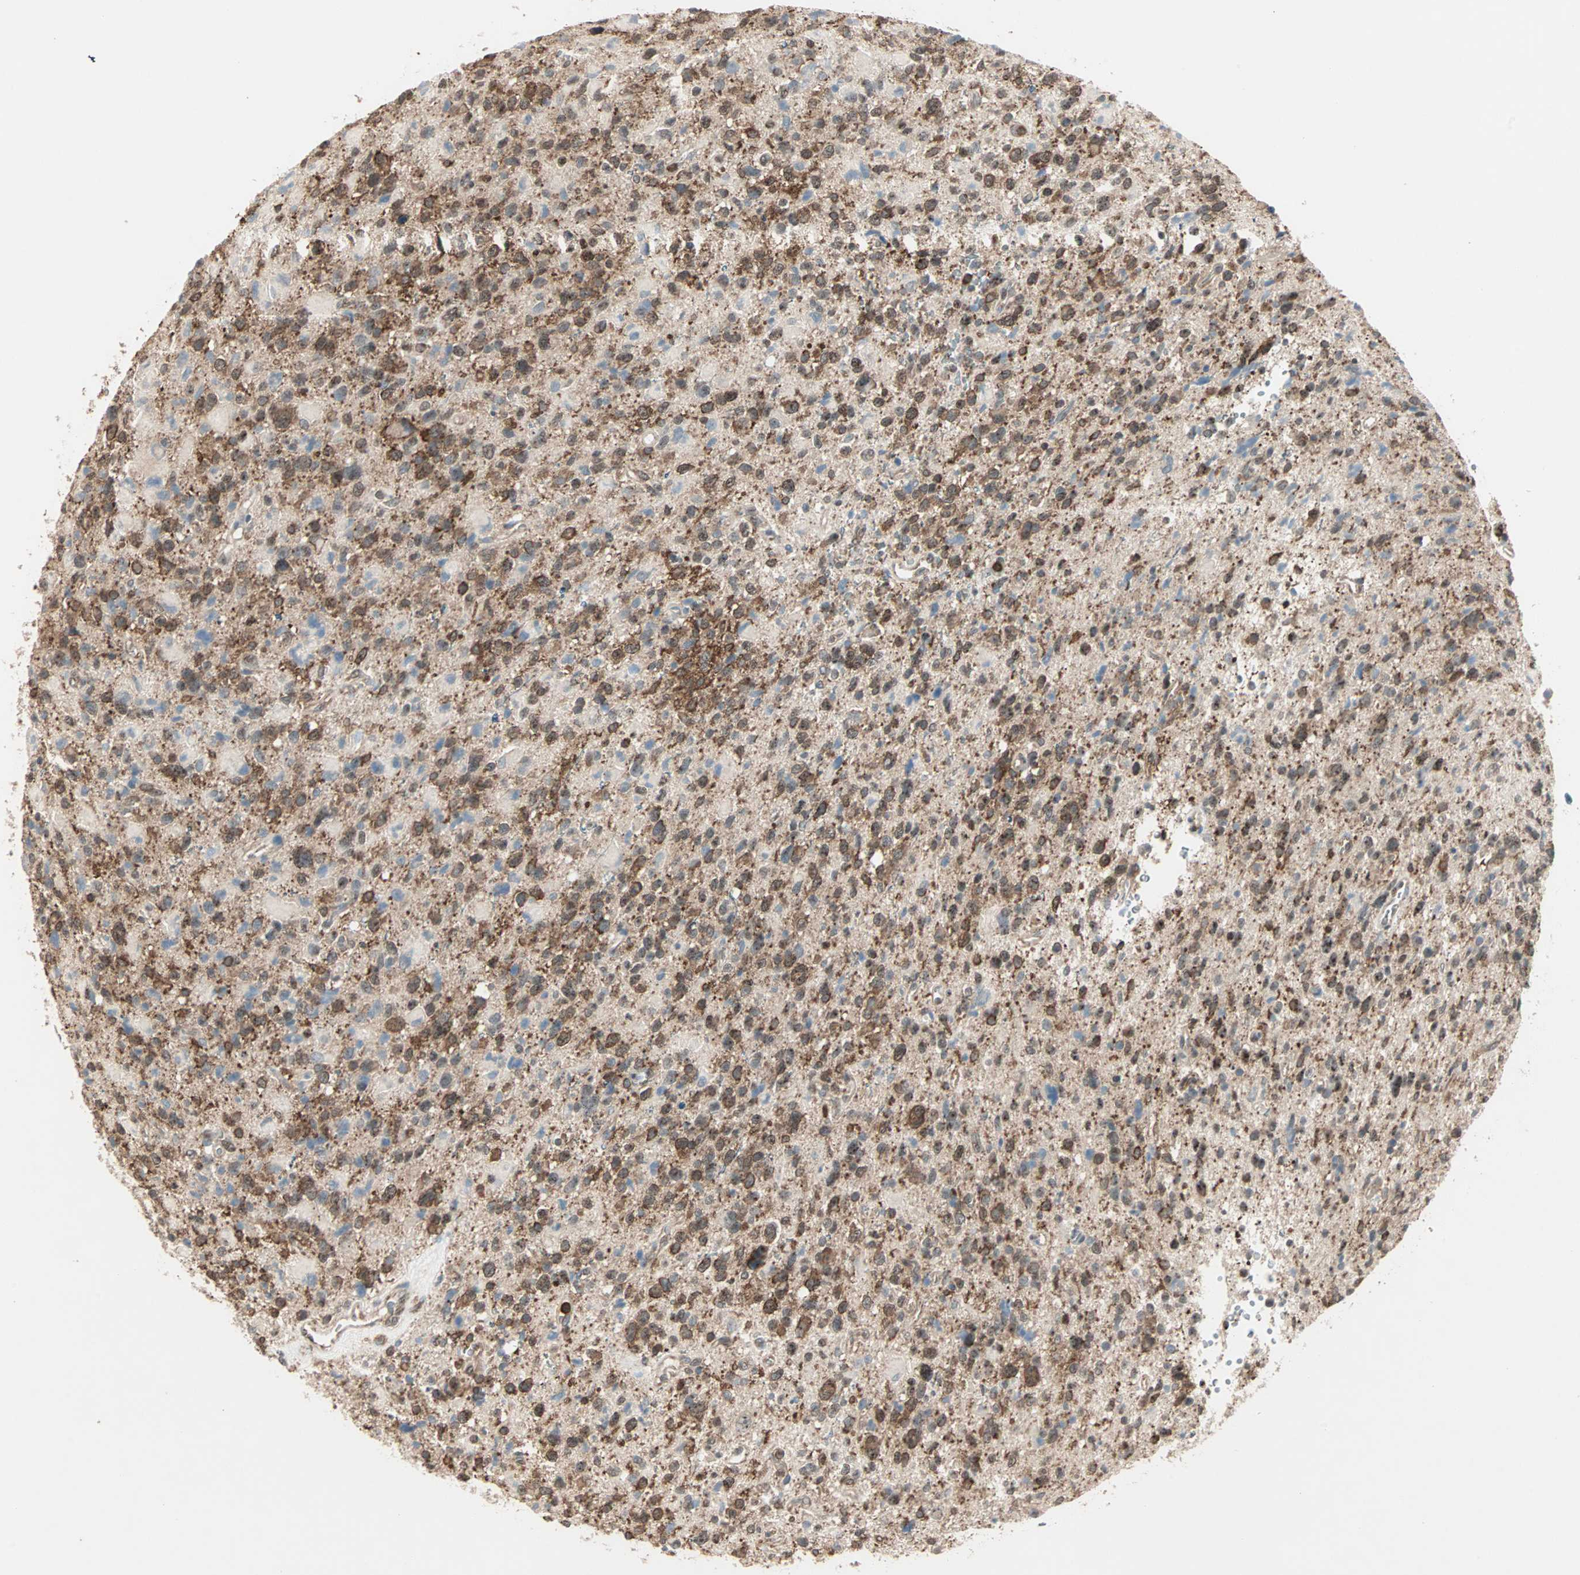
{"staining": {"intensity": "moderate", "quantity": ">75%", "location": "cytoplasmic/membranous,nuclear"}, "tissue": "glioma", "cell_type": "Tumor cells", "image_type": "cancer", "snomed": [{"axis": "morphology", "description": "Glioma, malignant, High grade"}, {"axis": "topography", "description": "Brain"}], "caption": "The image demonstrates immunohistochemical staining of malignant glioma (high-grade). There is moderate cytoplasmic/membranous and nuclear staining is seen in about >75% of tumor cells.", "gene": "MMP3", "patient": {"sex": "male", "age": 48}}